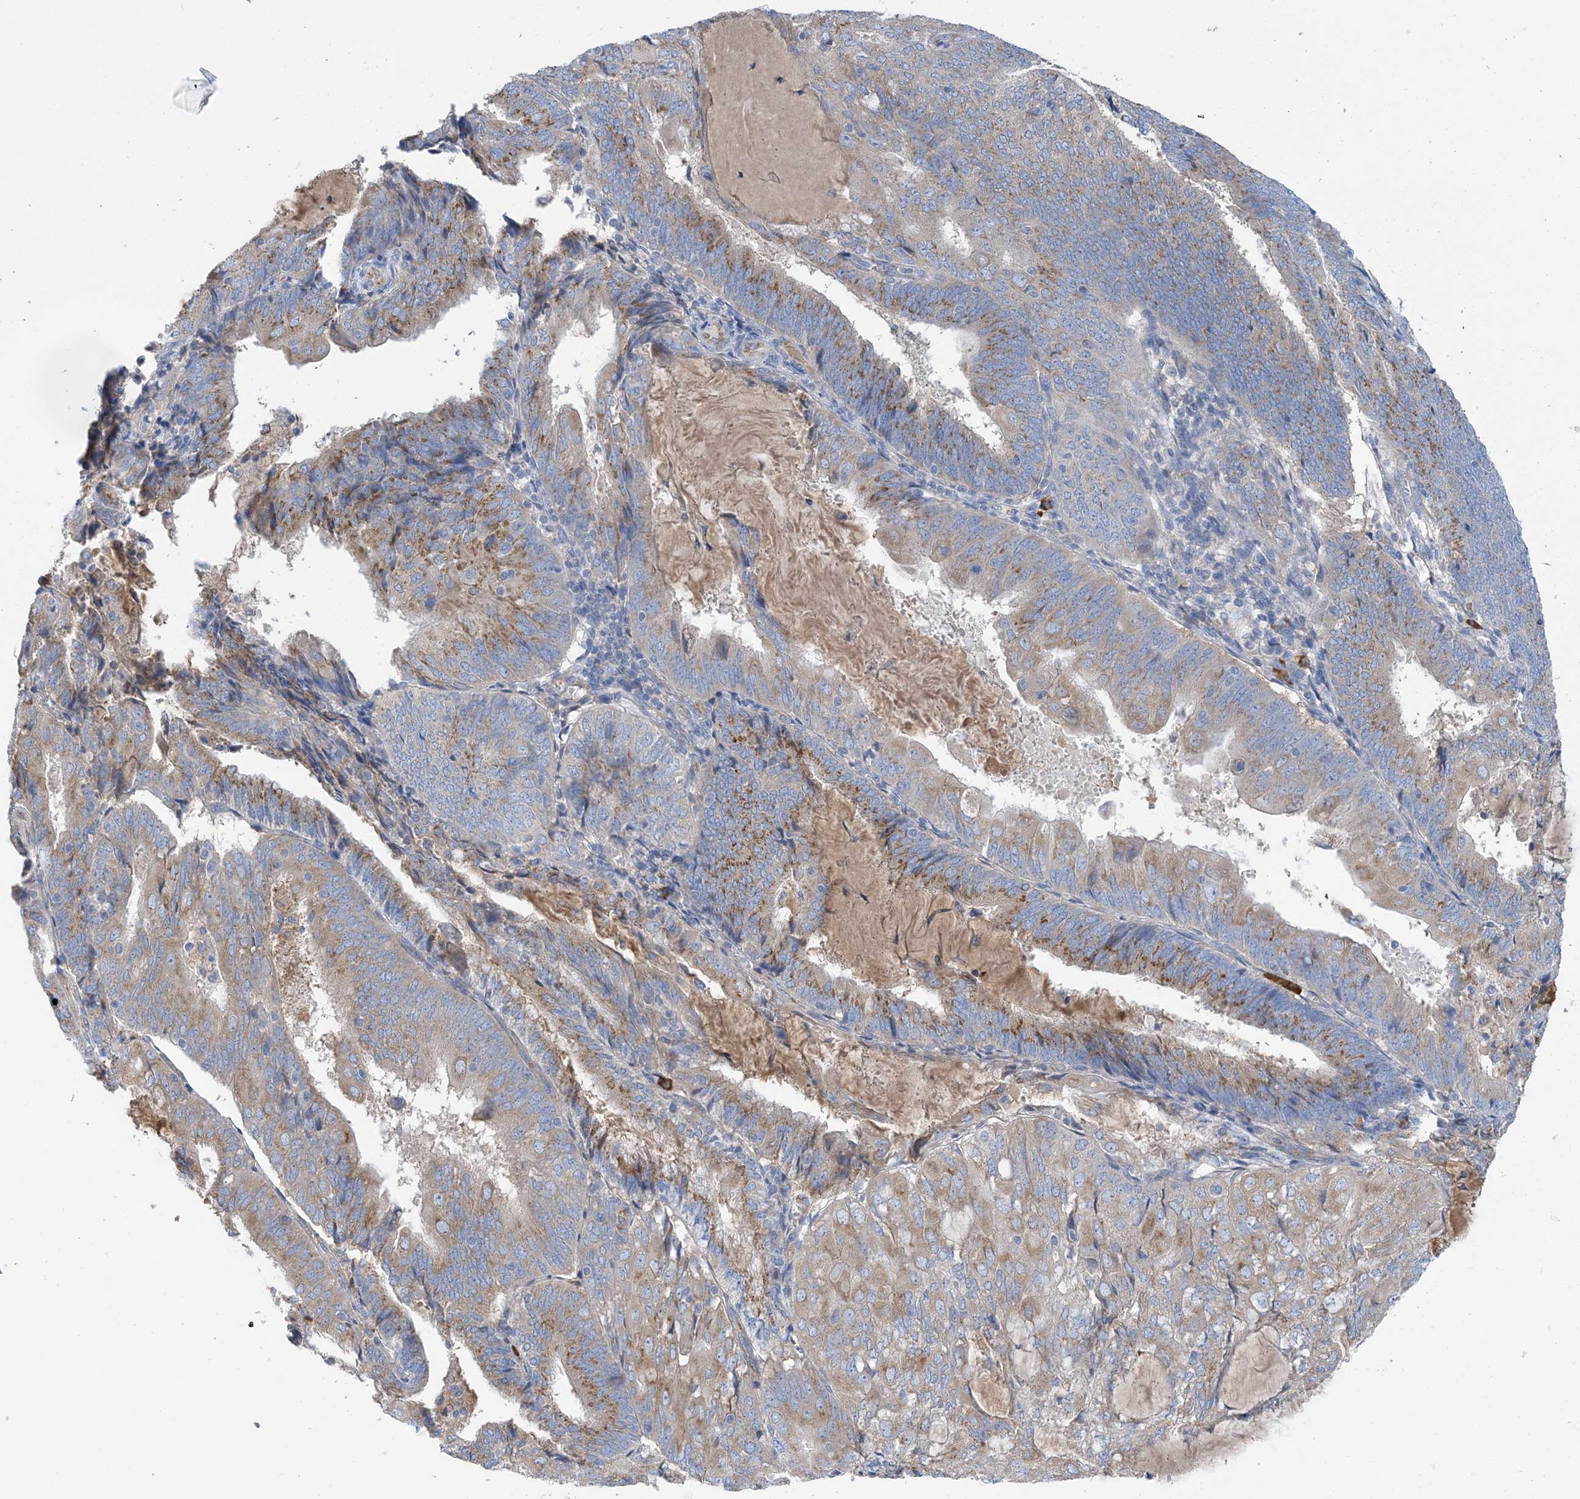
{"staining": {"intensity": "moderate", "quantity": "25%-75%", "location": "cytoplasmic/membranous"}, "tissue": "endometrial cancer", "cell_type": "Tumor cells", "image_type": "cancer", "snomed": [{"axis": "morphology", "description": "Adenocarcinoma, NOS"}, {"axis": "topography", "description": "Endometrium"}], "caption": "A brown stain highlights moderate cytoplasmic/membranous expression of a protein in endometrial cancer (adenocarcinoma) tumor cells.", "gene": "SLC5A11", "patient": {"sex": "female", "age": 81}}